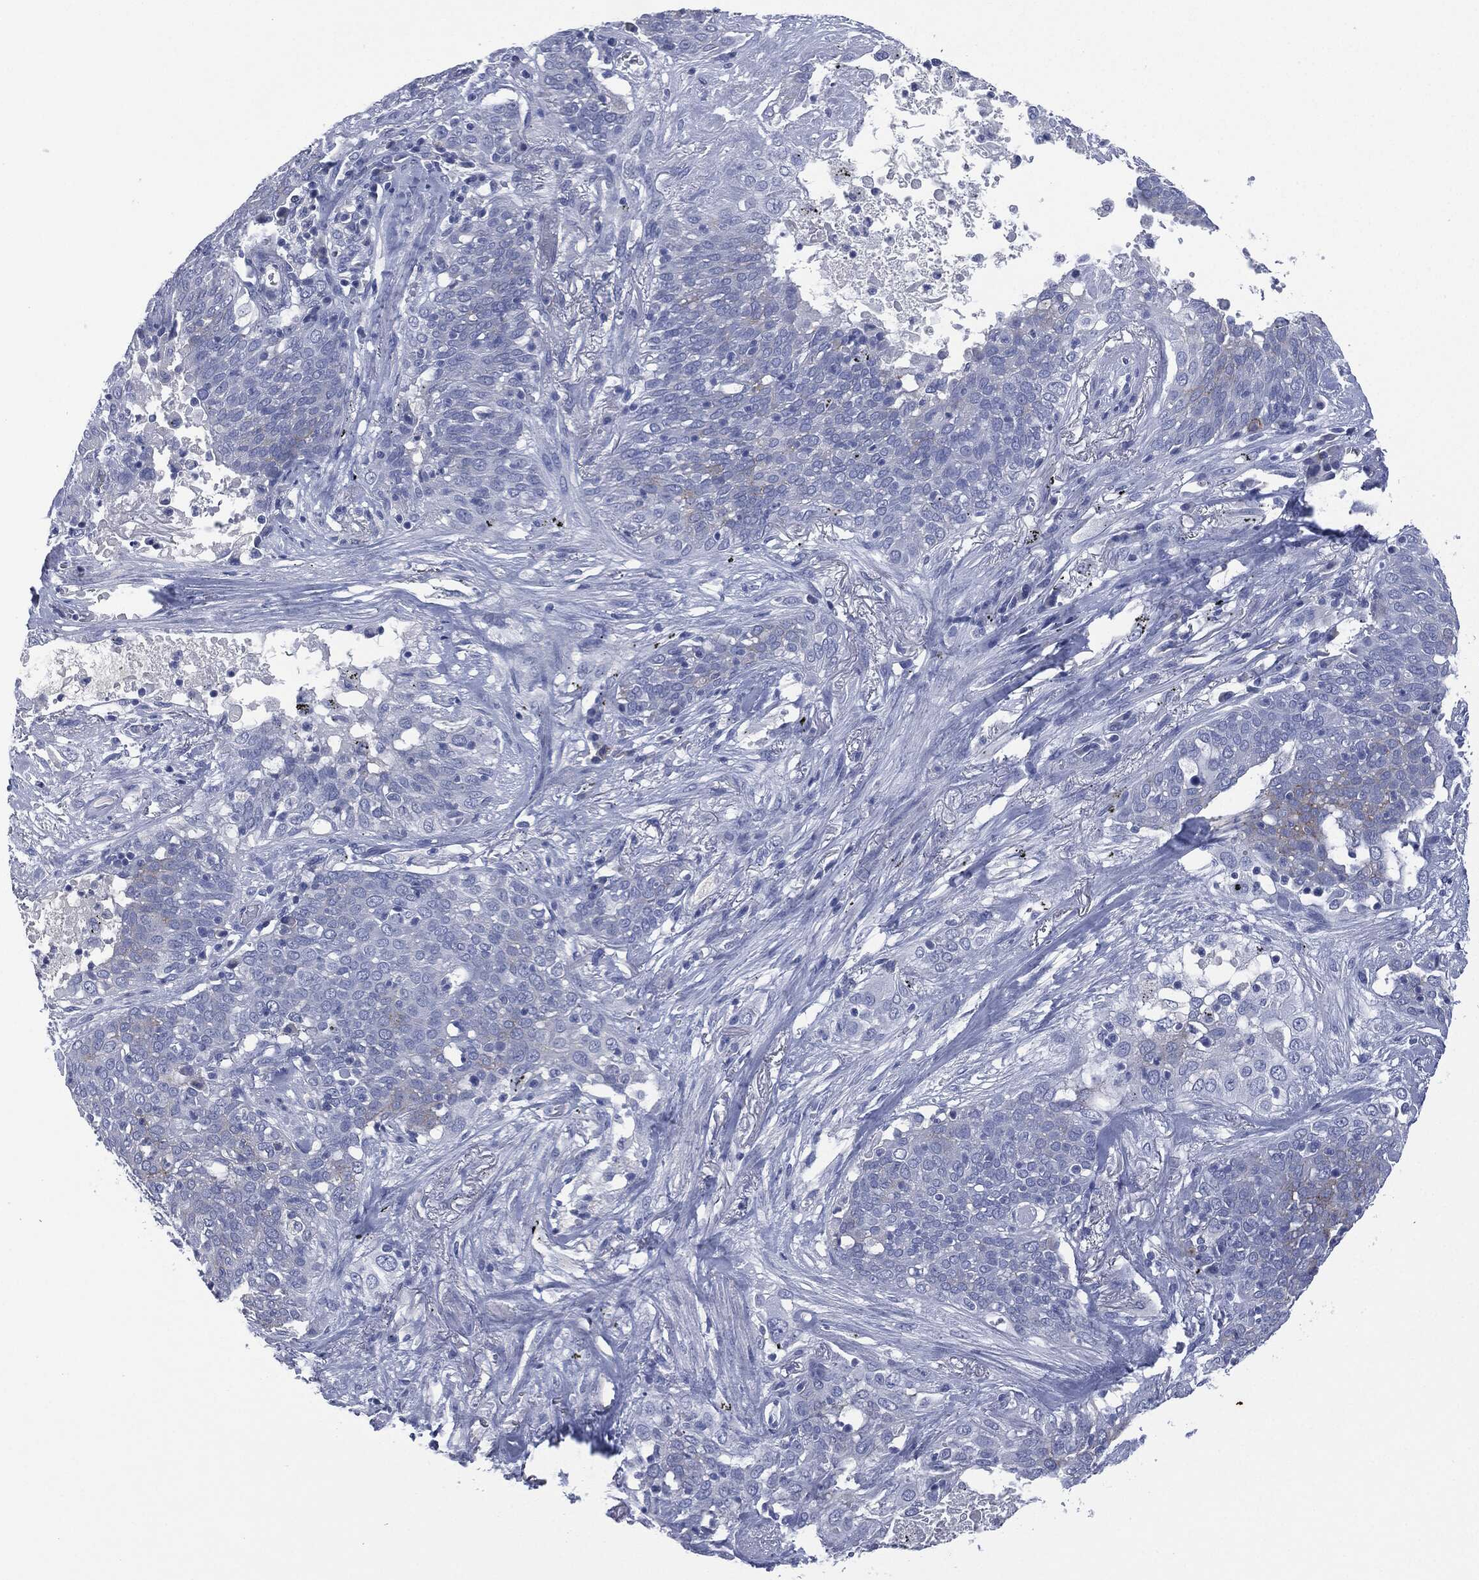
{"staining": {"intensity": "negative", "quantity": "none", "location": "none"}, "tissue": "lung cancer", "cell_type": "Tumor cells", "image_type": "cancer", "snomed": [{"axis": "morphology", "description": "Squamous cell carcinoma, NOS"}, {"axis": "topography", "description": "Lung"}], "caption": "Human squamous cell carcinoma (lung) stained for a protein using IHC reveals no staining in tumor cells.", "gene": "MUC16", "patient": {"sex": "male", "age": 82}}